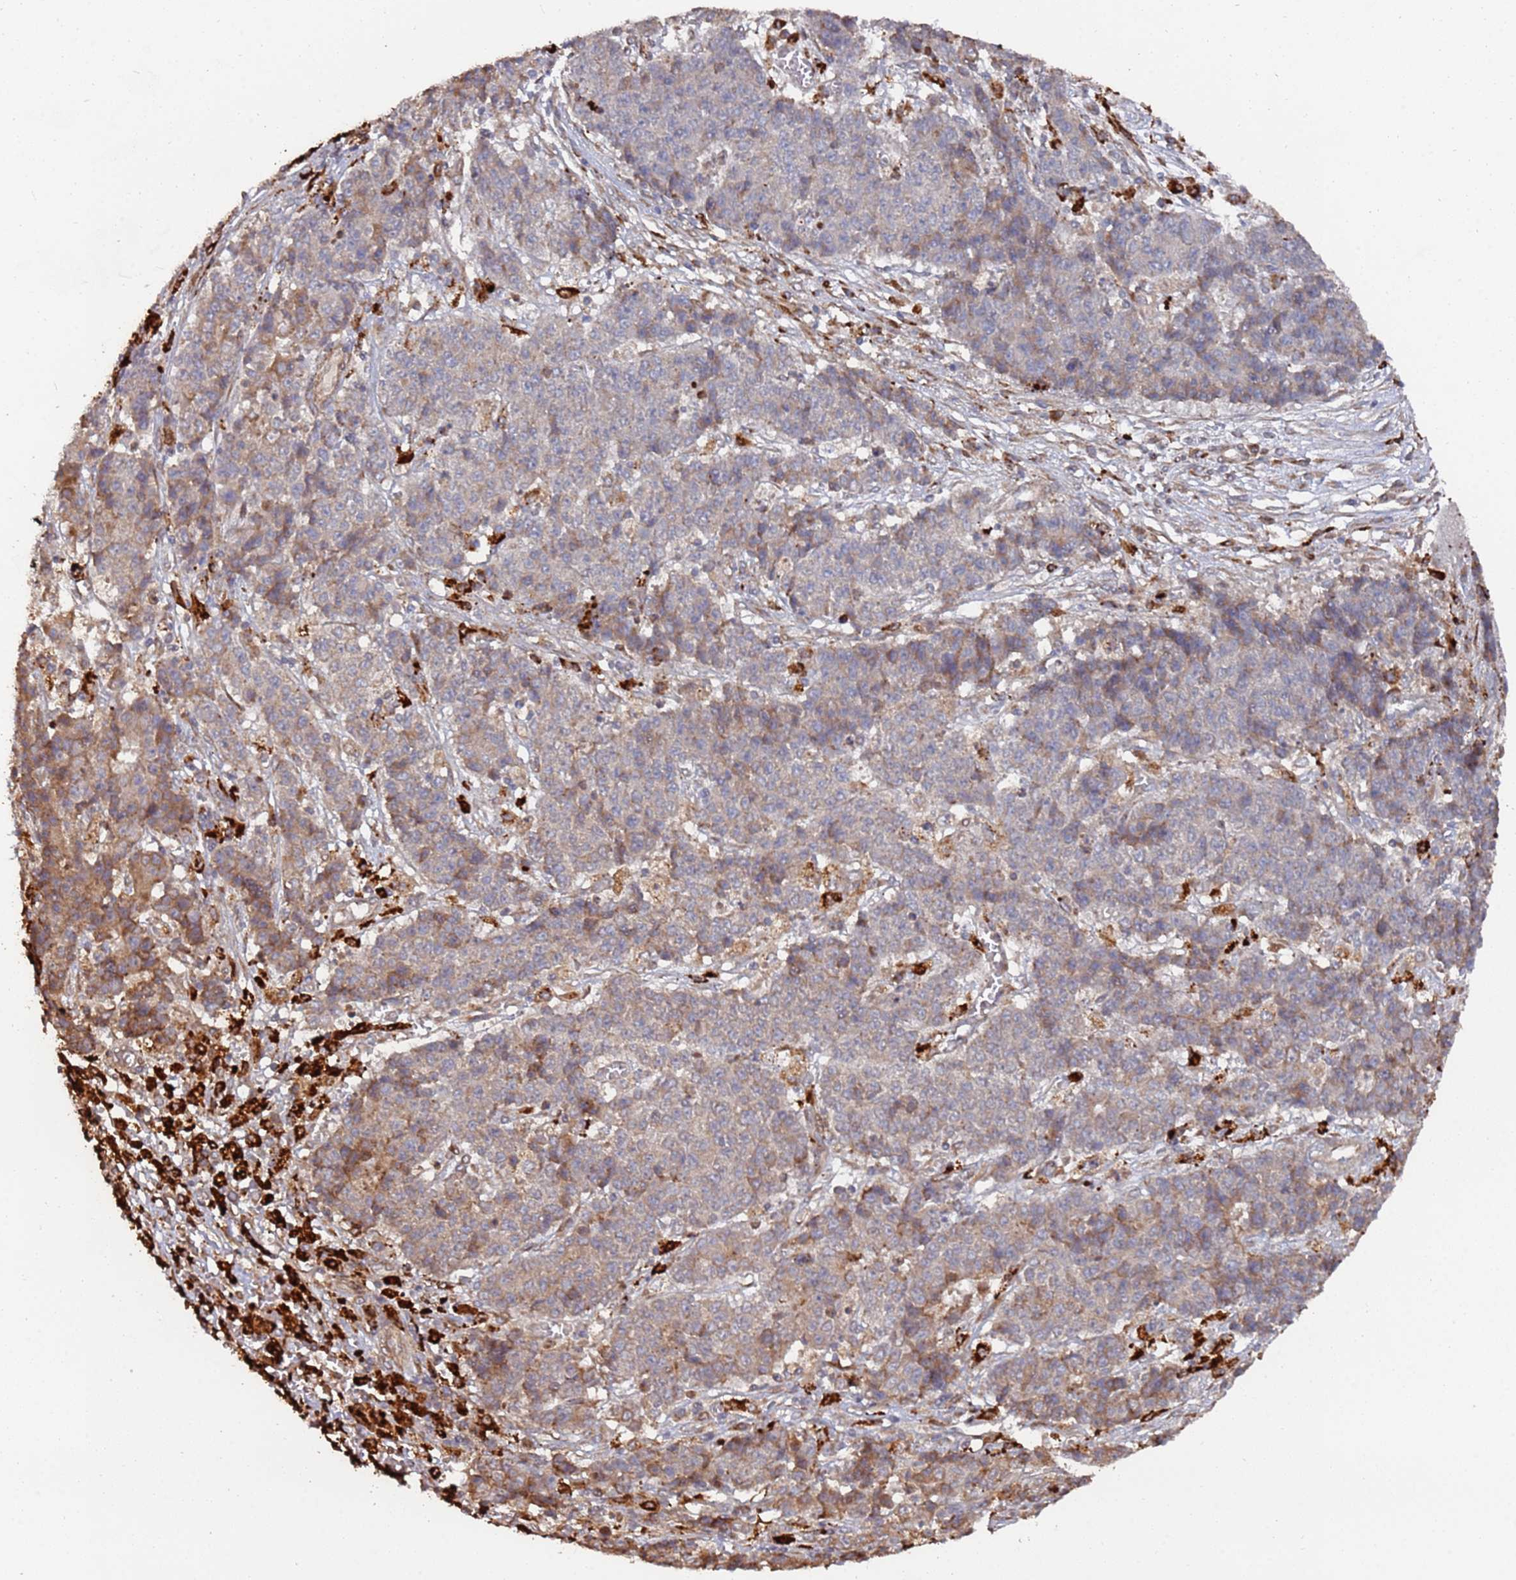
{"staining": {"intensity": "moderate", "quantity": "25%-75%", "location": "cytoplasmic/membranous"}, "tissue": "ovarian cancer", "cell_type": "Tumor cells", "image_type": "cancer", "snomed": [{"axis": "morphology", "description": "Carcinoma, endometroid"}, {"axis": "topography", "description": "Ovary"}], "caption": "Protein staining exhibits moderate cytoplasmic/membranous positivity in approximately 25%-75% of tumor cells in ovarian endometroid carcinoma.", "gene": "LACC1", "patient": {"sex": "female", "age": 42}}